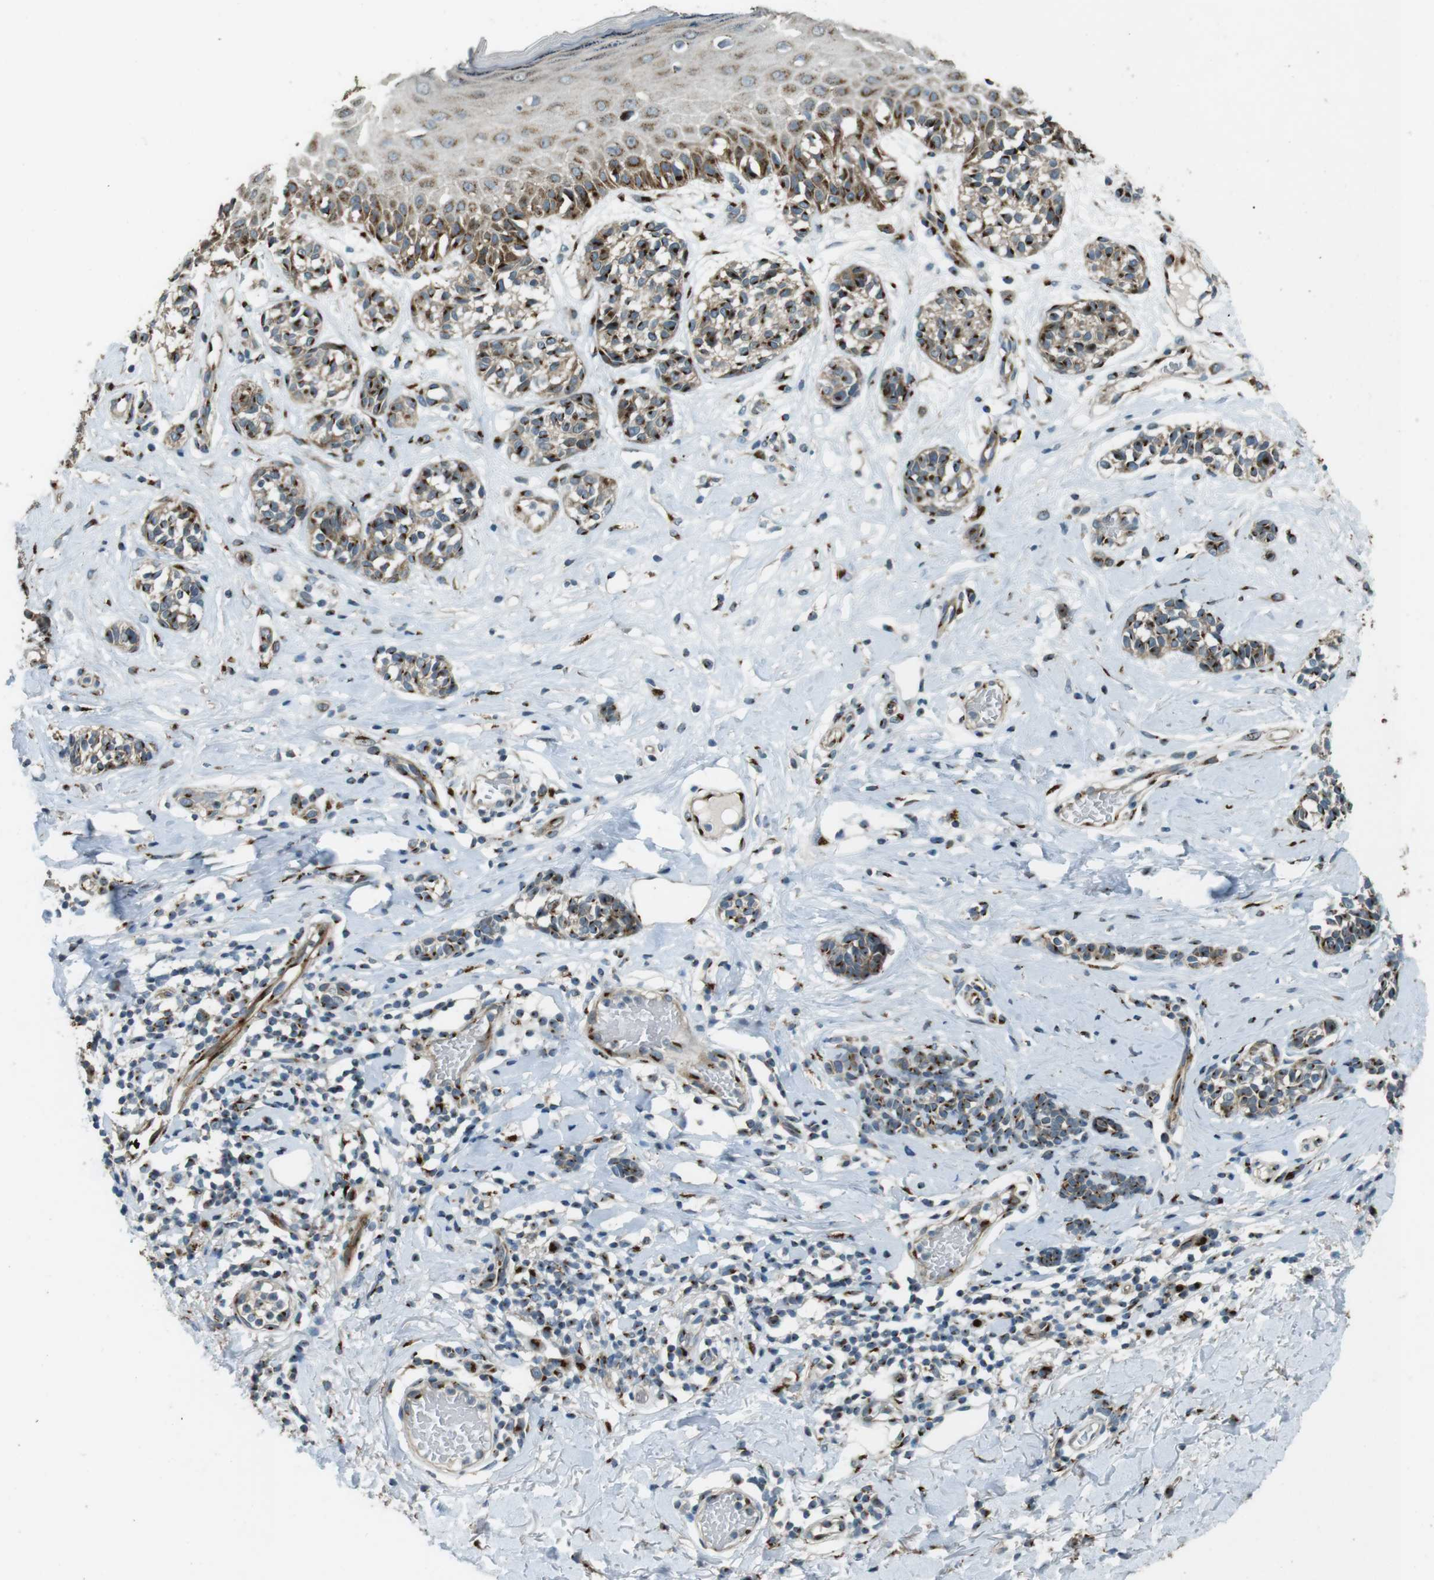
{"staining": {"intensity": "strong", "quantity": ">75%", "location": "cytoplasmic/membranous"}, "tissue": "melanoma", "cell_type": "Tumor cells", "image_type": "cancer", "snomed": [{"axis": "morphology", "description": "Malignant melanoma, NOS"}, {"axis": "topography", "description": "Skin"}], "caption": "The histopathology image shows immunohistochemical staining of malignant melanoma. There is strong cytoplasmic/membranous expression is seen in approximately >75% of tumor cells. (DAB = brown stain, brightfield microscopy at high magnification).", "gene": "TMEM115", "patient": {"sex": "male", "age": 64}}